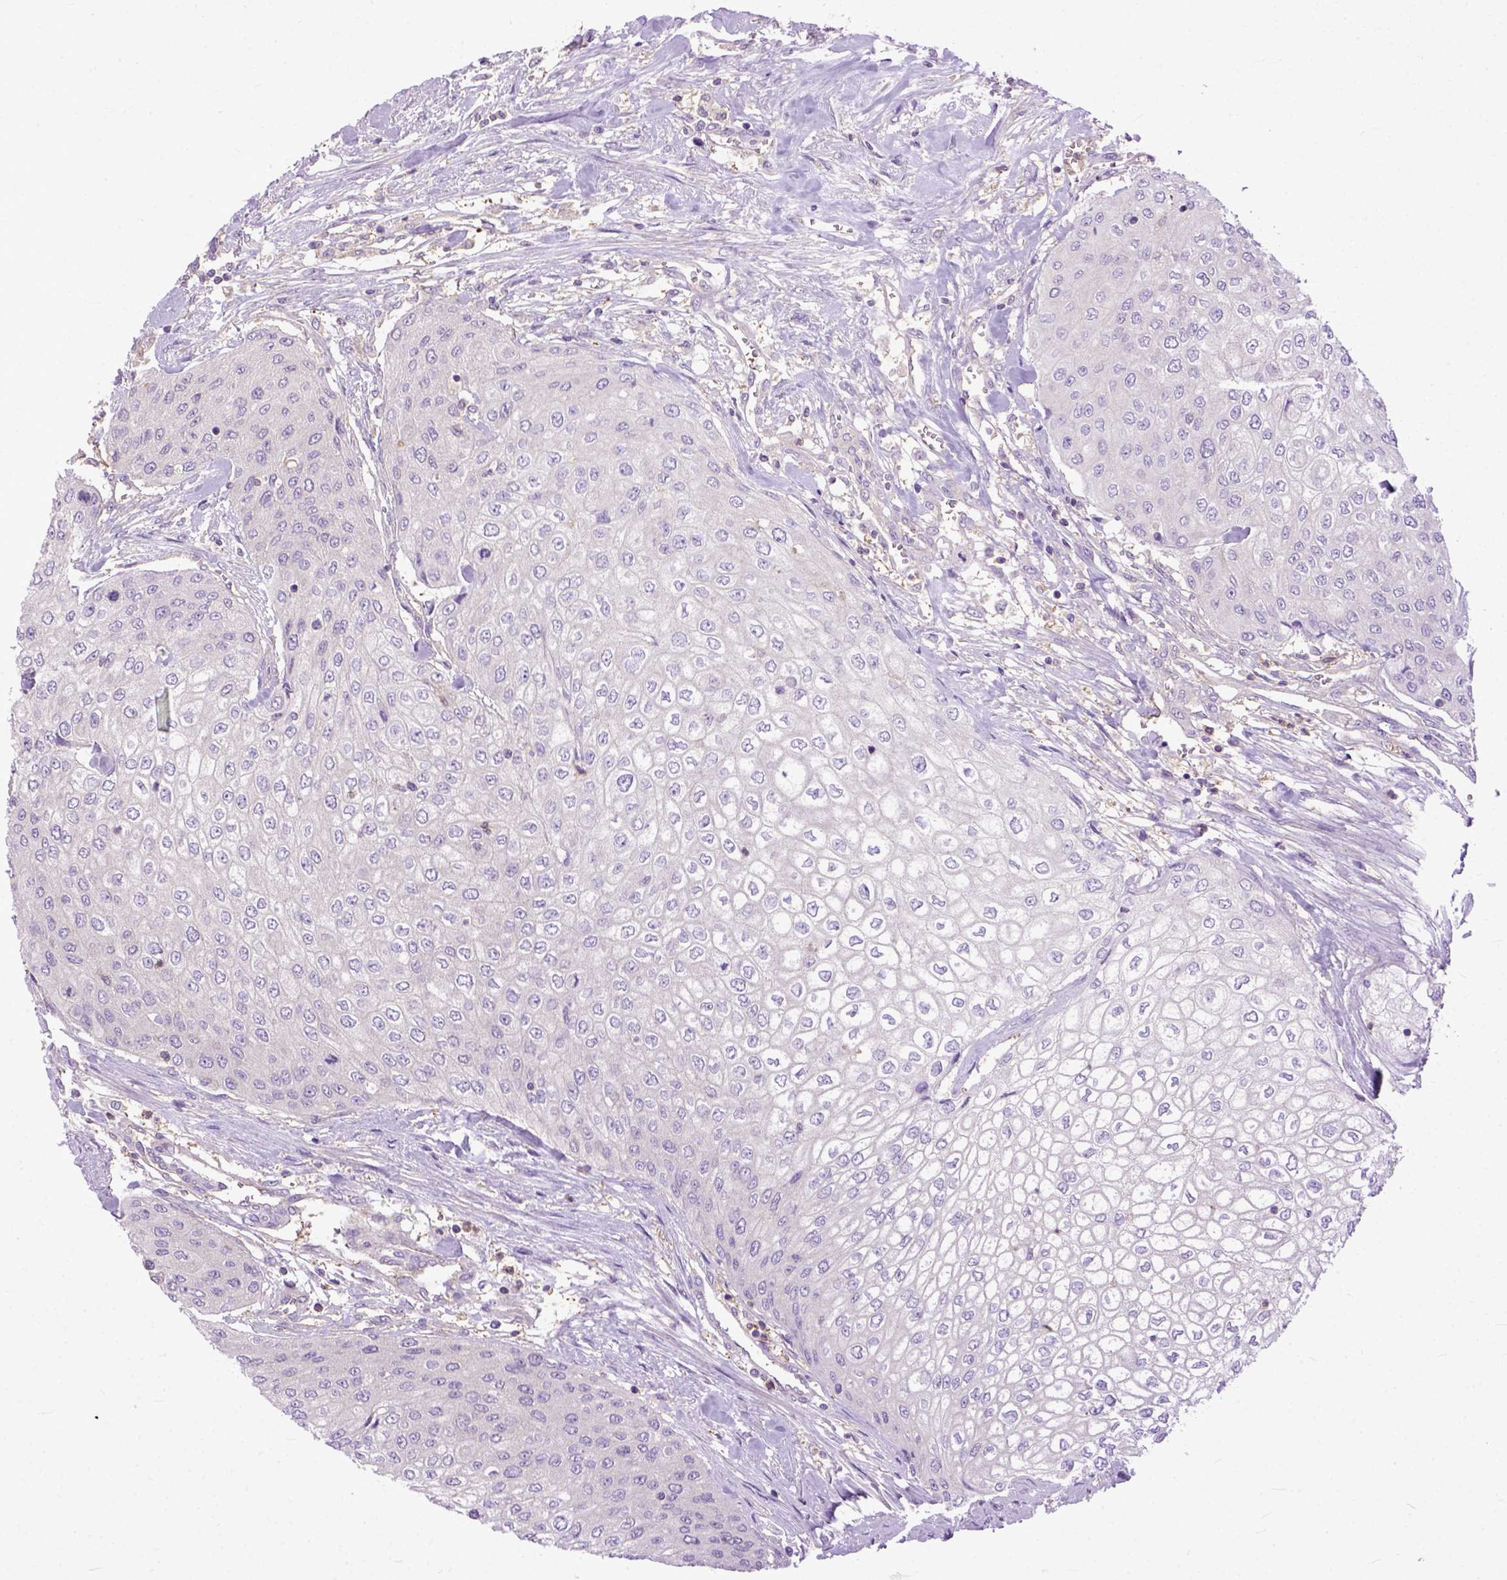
{"staining": {"intensity": "negative", "quantity": "none", "location": "none"}, "tissue": "urothelial cancer", "cell_type": "Tumor cells", "image_type": "cancer", "snomed": [{"axis": "morphology", "description": "Urothelial carcinoma, High grade"}, {"axis": "topography", "description": "Urinary bladder"}], "caption": "Urothelial cancer was stained to show a protein in brown. There is no significant expression in tumor cells.", "gene": "NAMPT", "patient": {"sex": "male", "age": 62}}